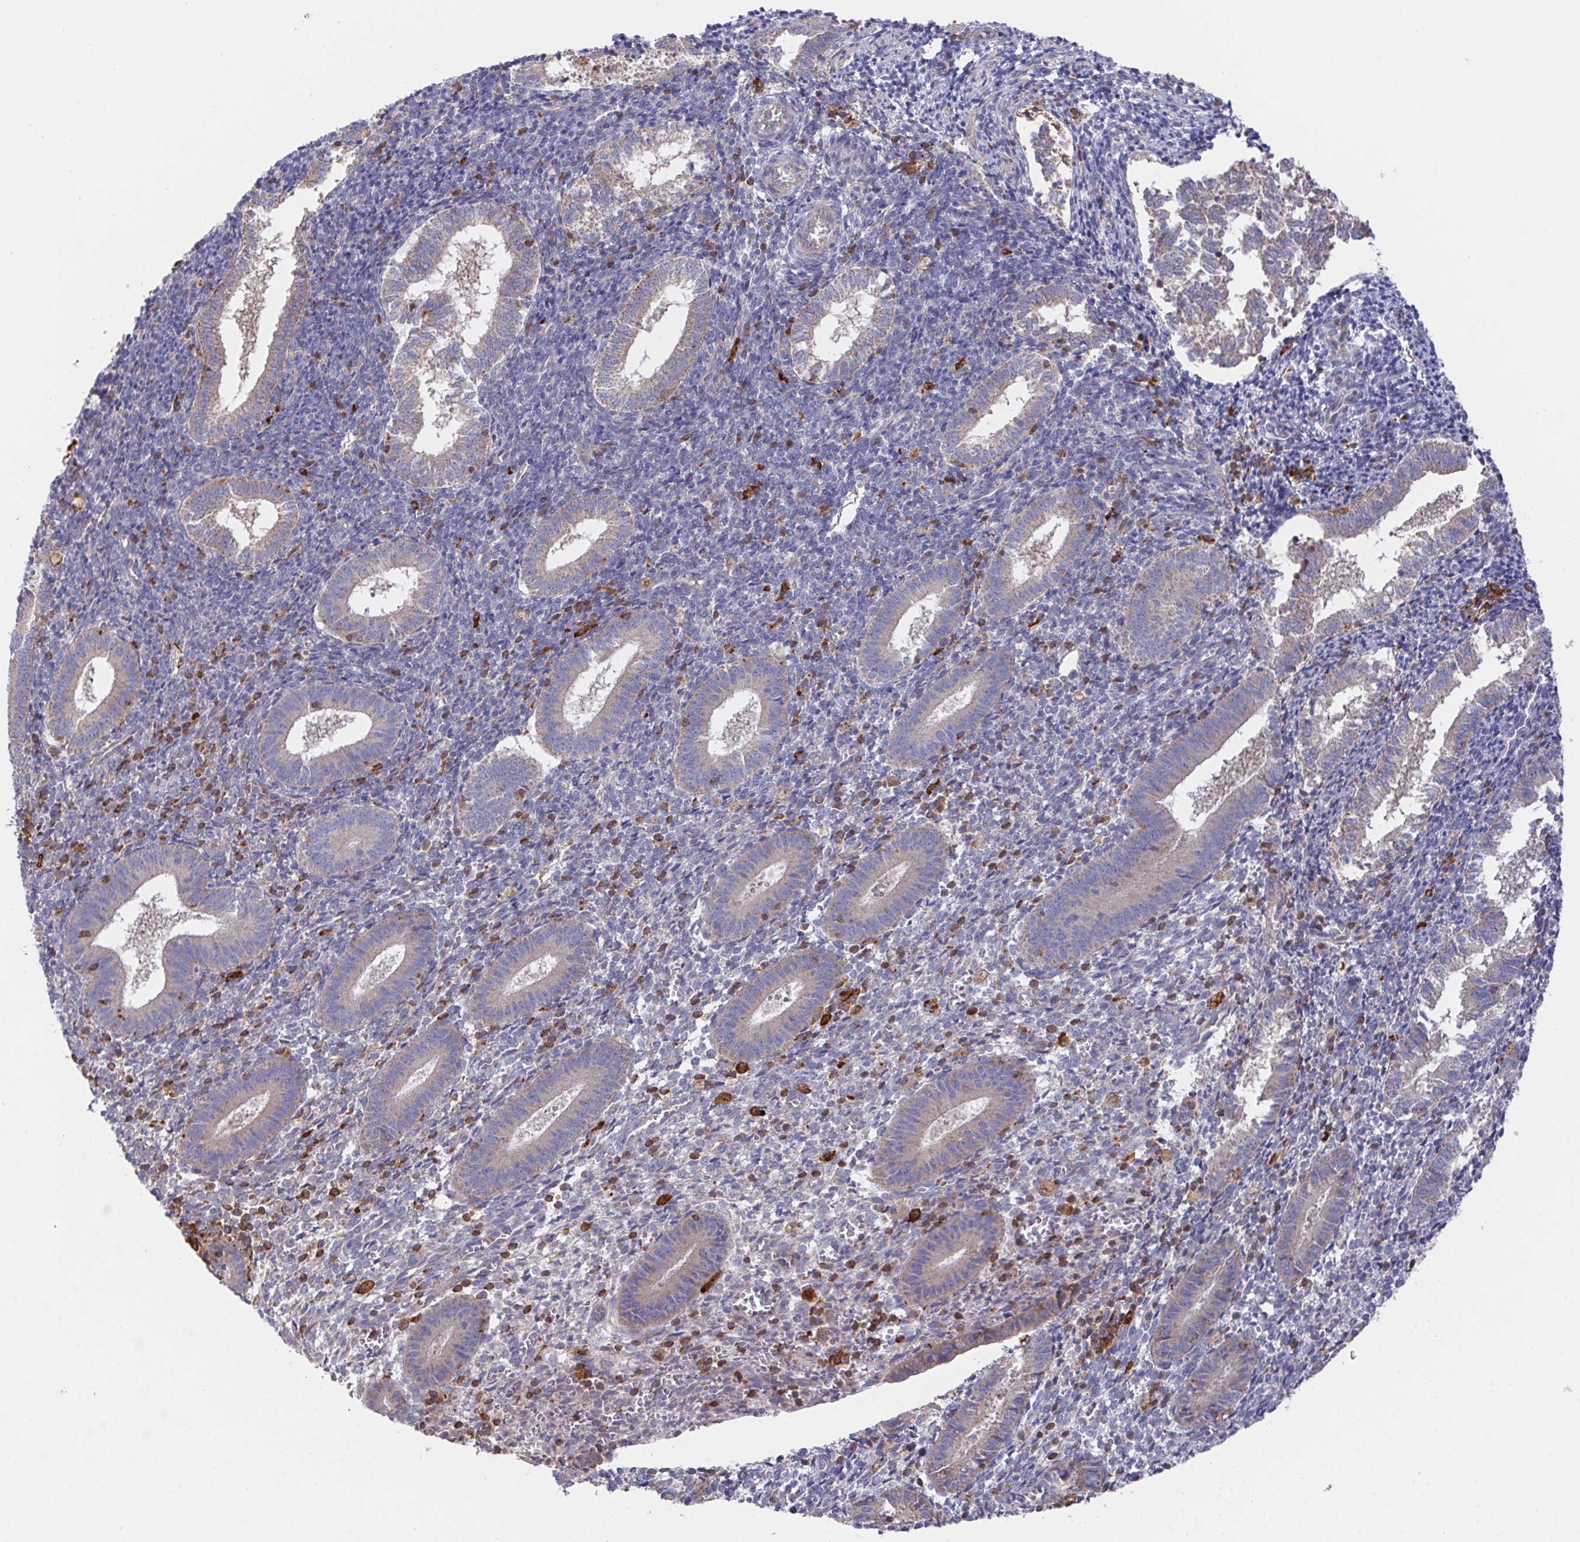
{"staining": {"intensity": "negative", "quantity": "none", "location": "none"}, "tissue": "endometrium", "cell_type": "Cells in endometrial stroma", "image_type": "normal", "snomed": [{"axis": "morphology", "description": "Normal tissue, NOS"}, {"axis": "topography", "description": "Endometrium"}], "caption": "High power microscopy photomicrograph of an immunohistochemistry (IHC) micrograph of unremarkable endometrium, revealing no significant staining in cells in endometrial stroma.", "gene": "FAM241A", "patient": {"sex": "female", "age": 25}}